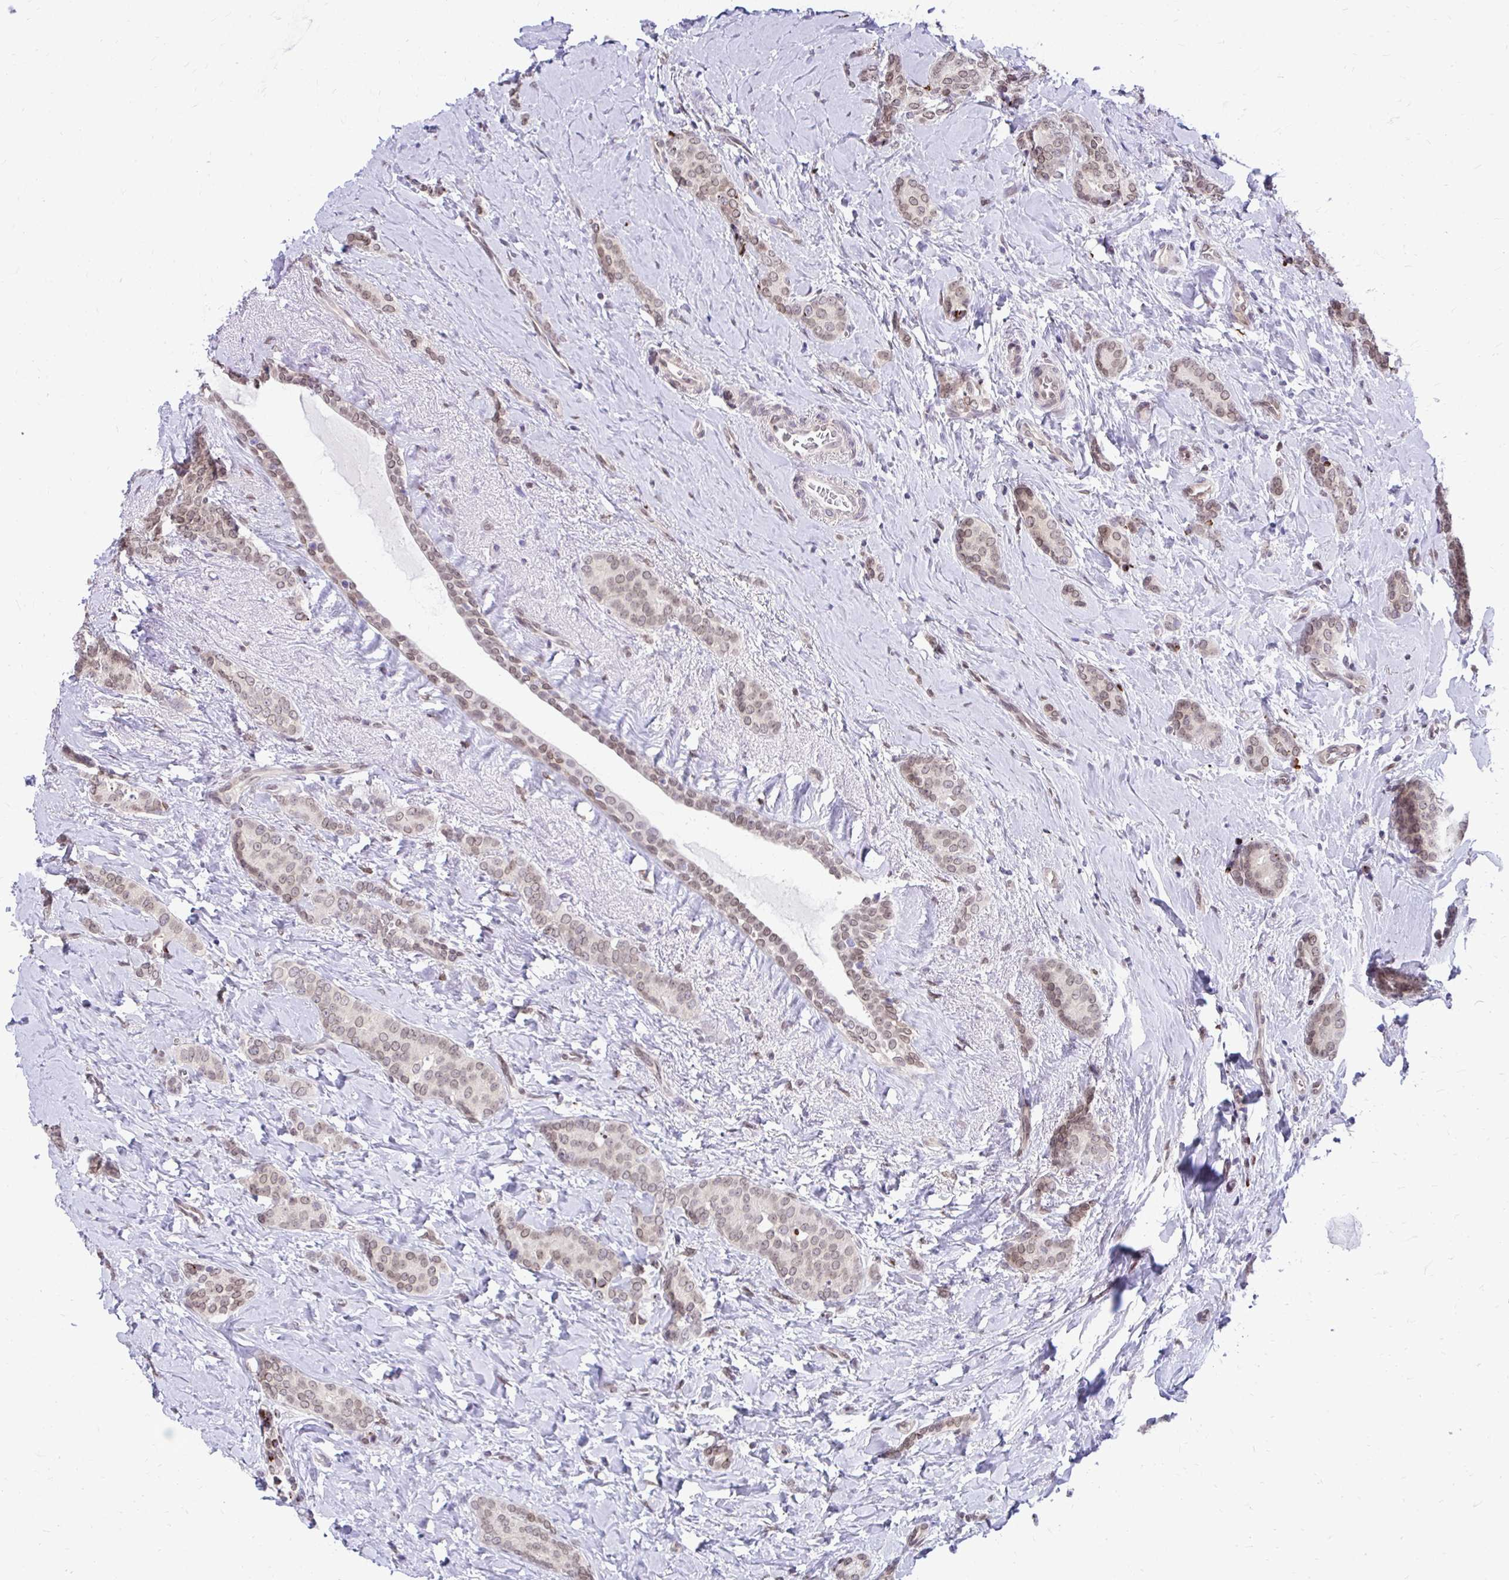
{"staining": {"intensity": "weak", "quantity": ">75%", "location": "cytoplasmic/membranous,nuclear"}, "tissue": "breast cancer", "cell_type": "Tumor cells", "image_type": "cancer", "snomed": [{"axis": "morphology", "description": "Normal tissue, NOS"}, {"axis": "morphology", "description": "Duct carcinoma"}, {"axis": "topography", "description": "Breast"}], "caption": "The histopathology image exhibits staining of breast cancer (infiltrating ductal carcinoma), revealing weak cytoplasmic/membranous and nuclear protein staining (brown color) within tumor cells.", "gene": "BANF1", "patient": {"sex": "female", "age": 77}}